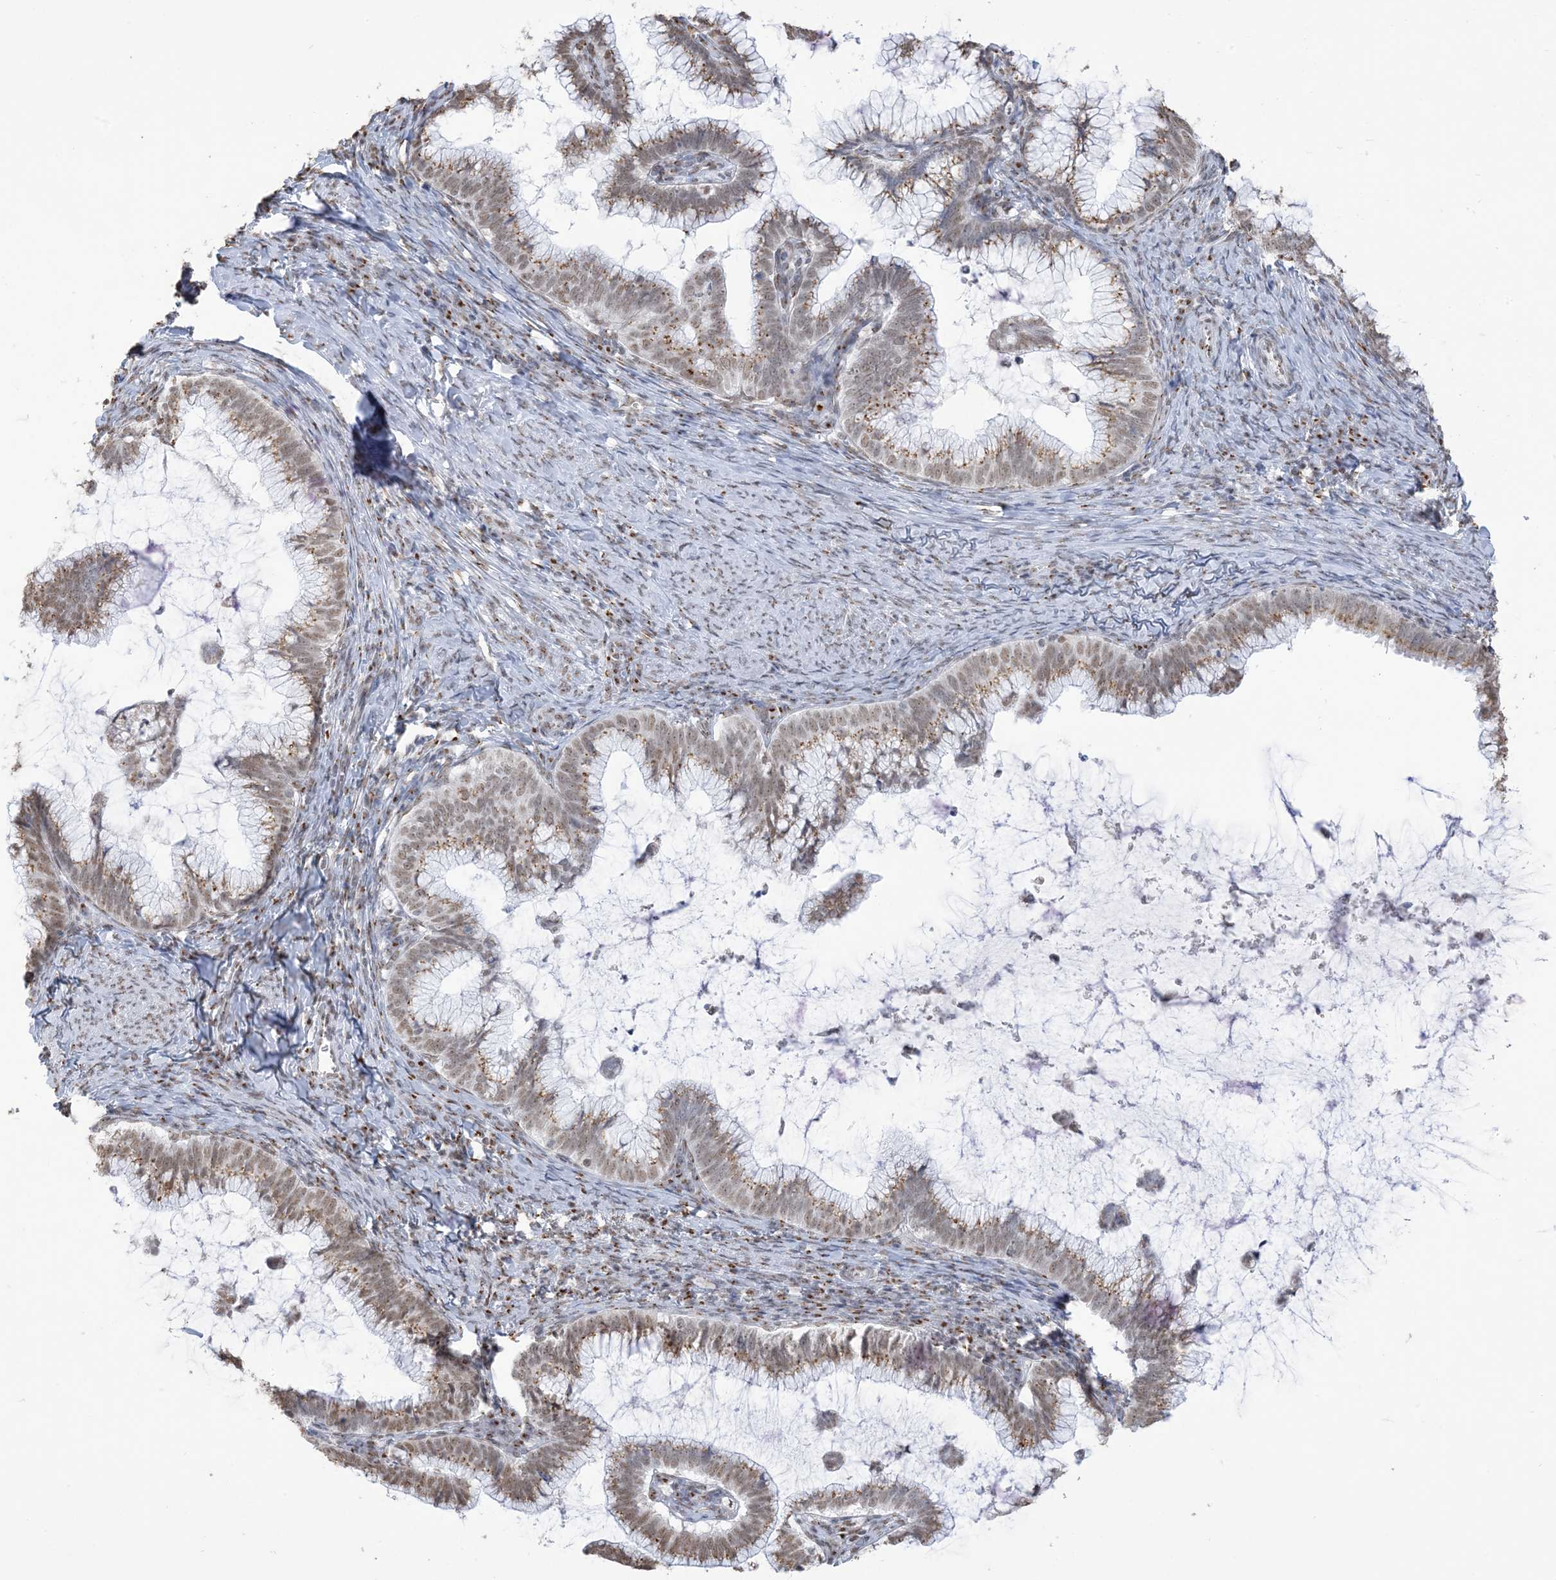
{"staining": {"intensity": "moderate", "quantity": ">75%", "location": "cytoplasmic/membranous,nuclear"}, "tissue": "cervical cancer", "cell_type": "Tumor cells", "image_type": "cancer", "snomed": [{"axis": "morphology", "description": "Adenocarcinoma, NOS"}, {"axis": "topography", "description": "Cervix"}], "caption": "Immunohistochemistry (IHC) histopathology image of neoplastic tissue: cervical adenocarcinoma stained using immunohistochemistry (IHC) reveals medium levels of moderate protein expression localized specifically in the cytoplasmic/membranous and nuclear of tumor cells, appearing as a cytoplasmic/membranous and nuclear brown color.", "gene": "GPR107", "patient": {"sex": "female", "age": 36}}